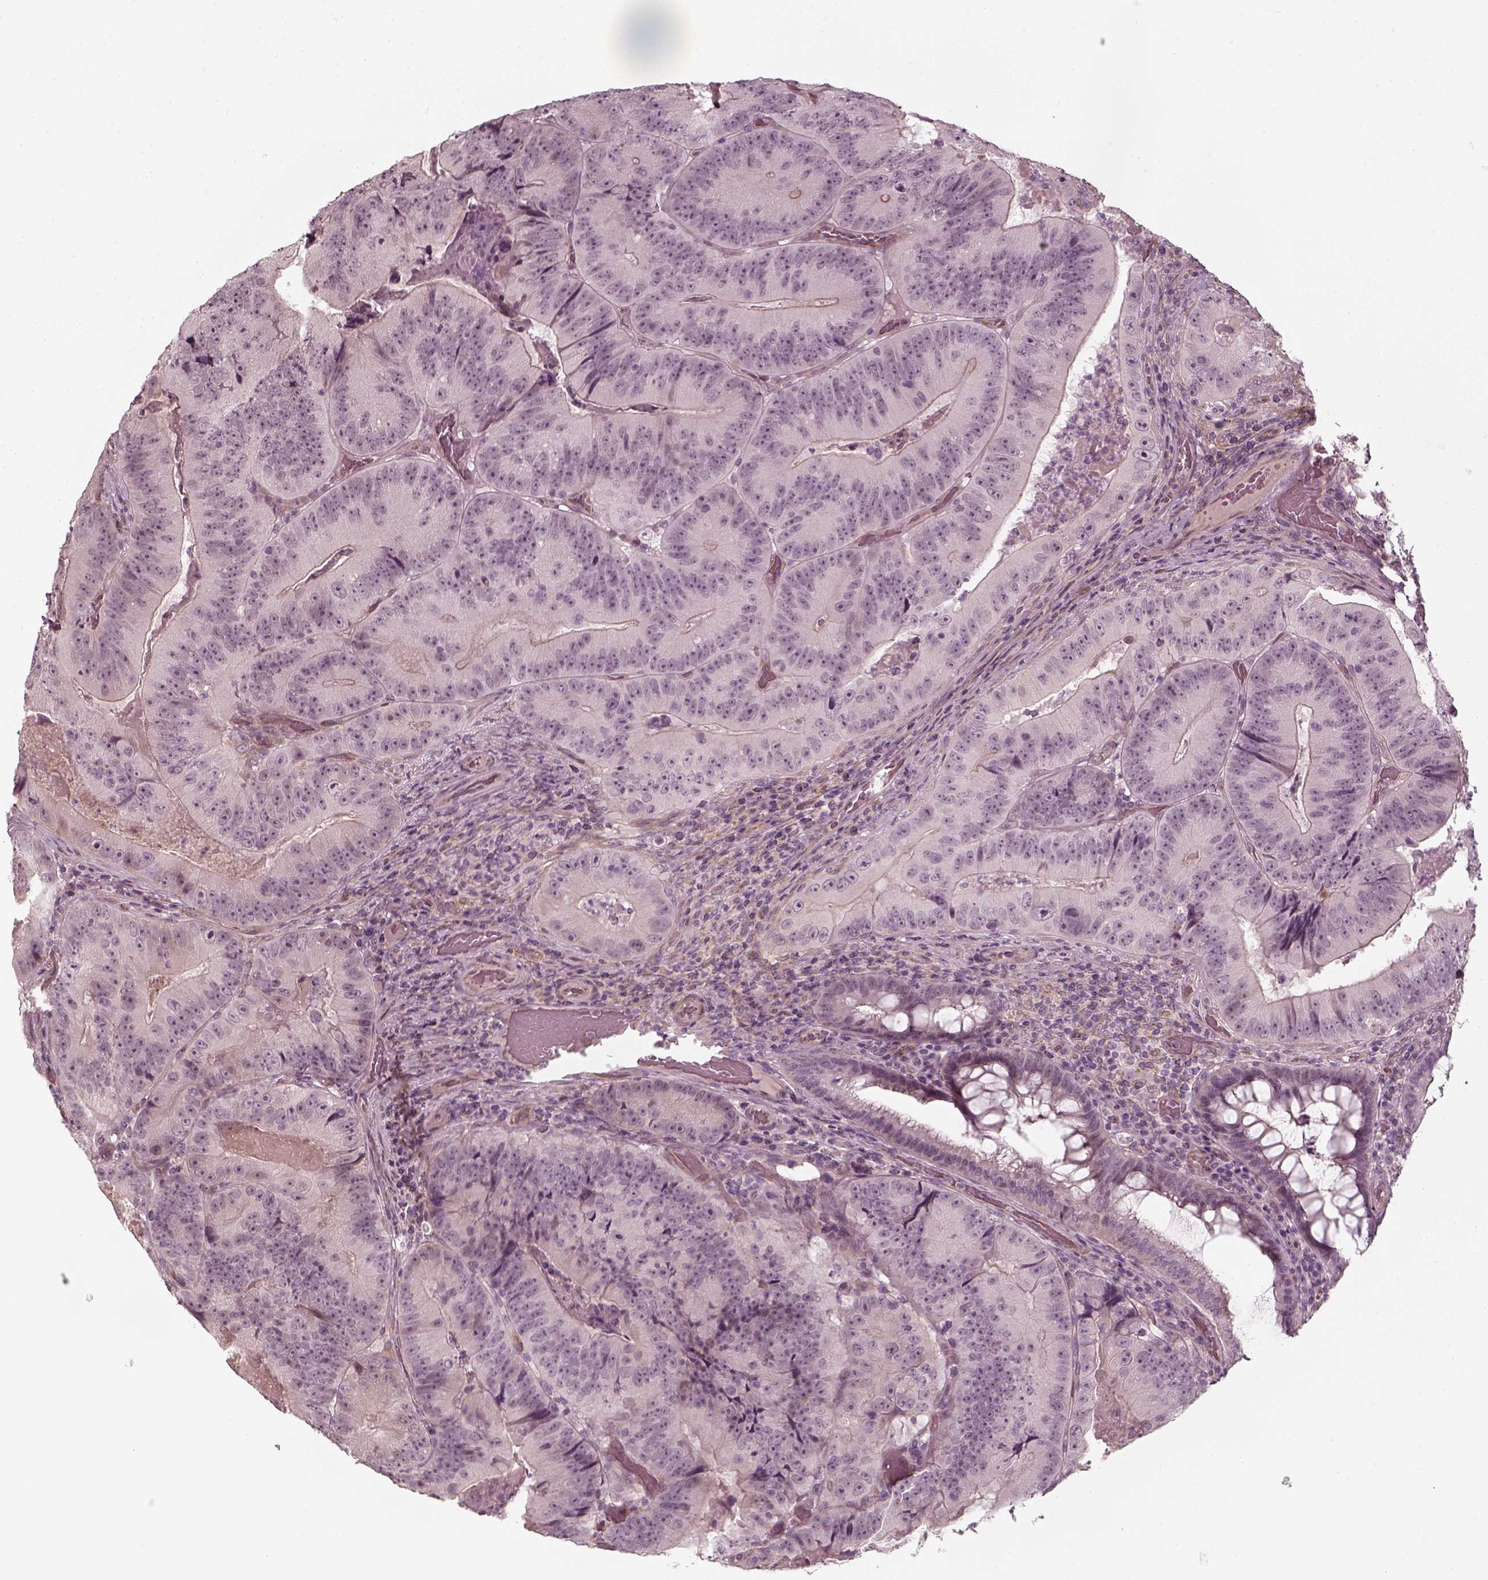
{"staining": {"intensity": "negative", "quantity": "none", "location": "none"}, "tissue": "colorectal cancer", "cell_type": "Tumor cells", "image_type": "cancer", "snomed": [{"axis": "morphology", "description": "Adenocarcinoma, NOS"}, {"axis": "topography", "description": "Colon"}], "caption": "Immunohistochemistry (IHC) of adenocarcinoma (colorectal) exhibits no positivity in tumor cells.", "gene": "LAMB2", "patient": {"sex": "female", "age": 86}}